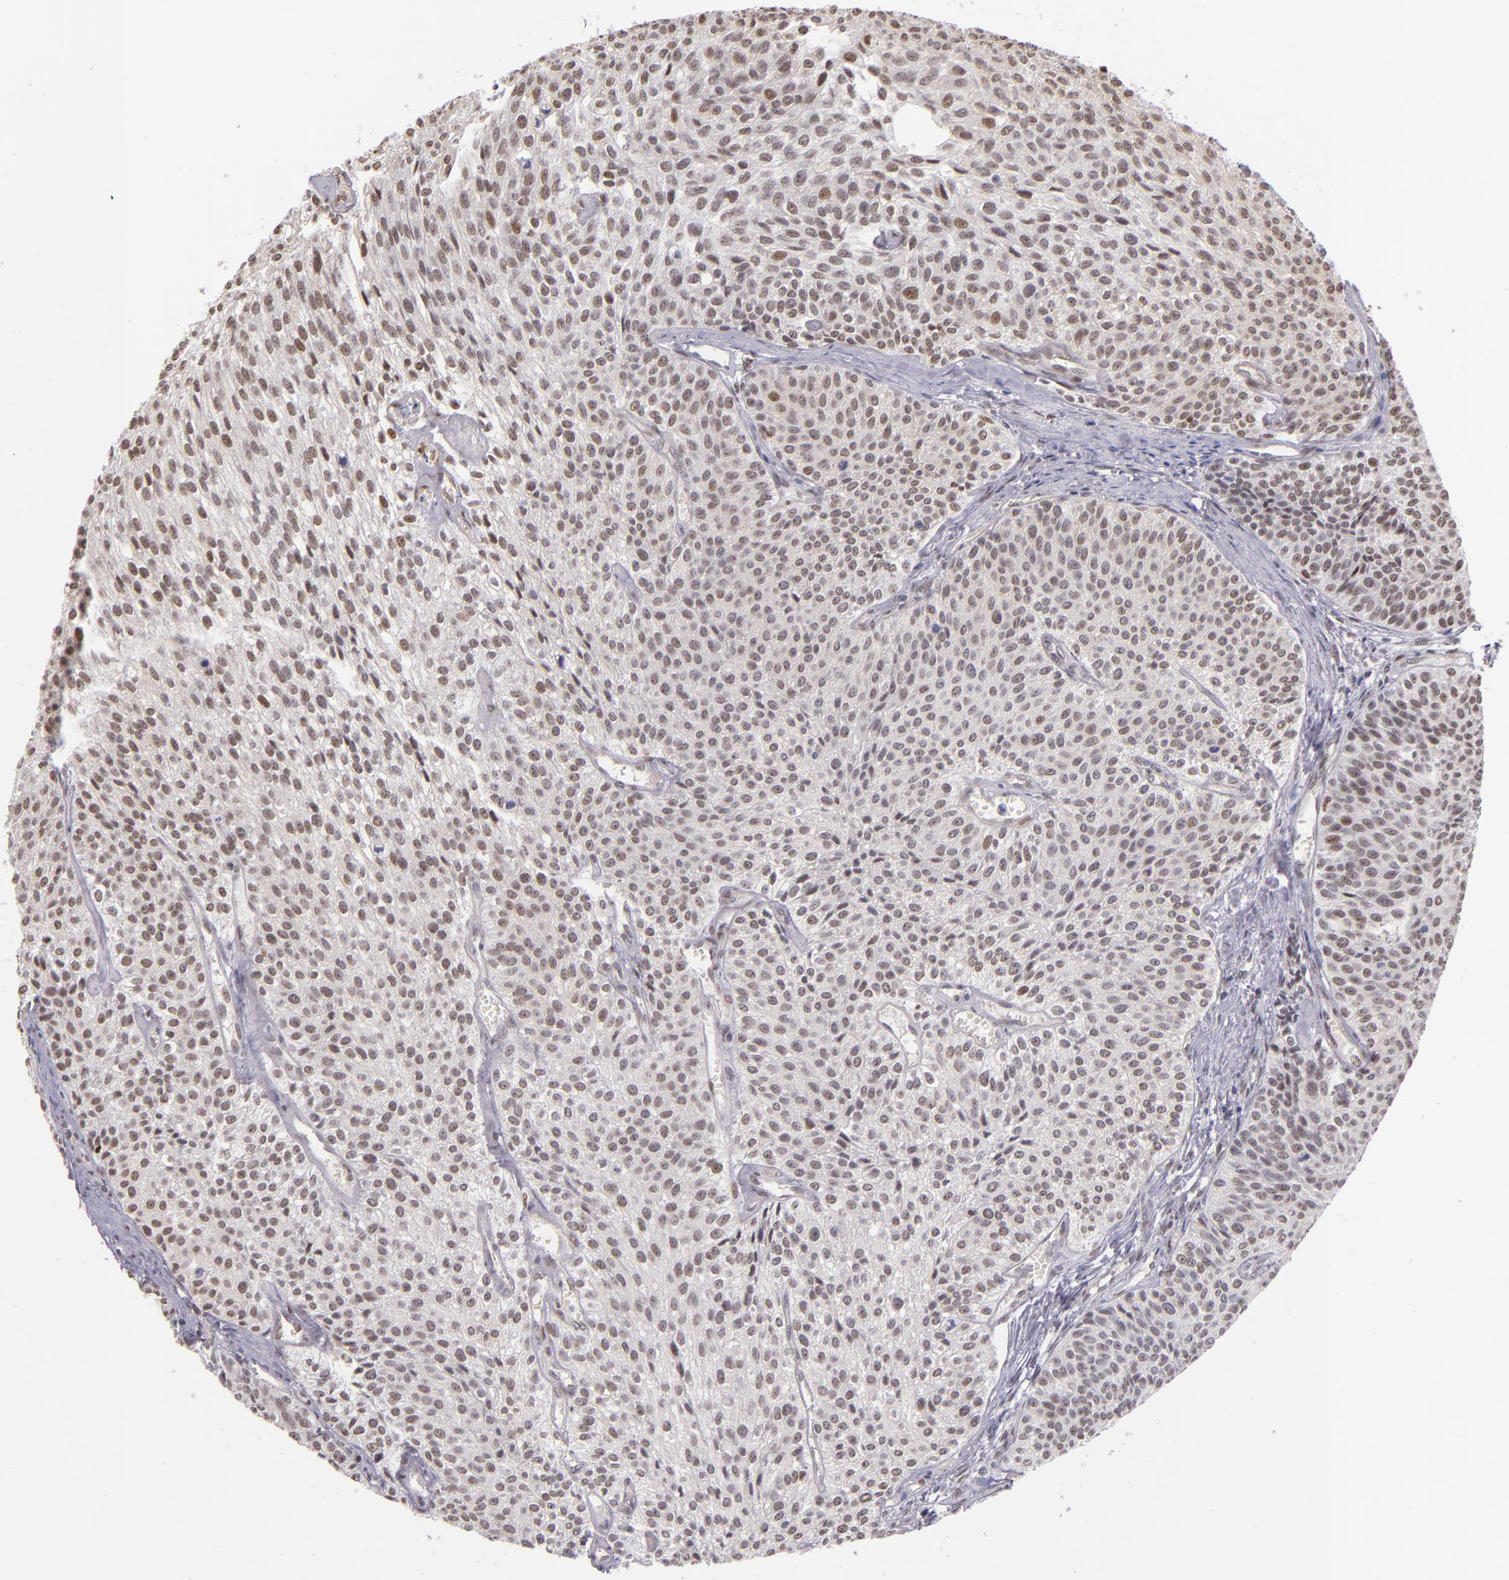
{"staining": {"intensity": "weak", "quantity": ">75%", "location": "nuclear"}, "tissue": "urothelial cancer", "cell_type": "Tumor cells", "image_type": "cancer", "snomed": [{"axis": "morphology", "description": "Urothelial carcinoma, Low grade"}, {"axis": "topography", "description": "Urinary bladder"}], "caption": "Human urothelial cancer stained for a protein (brown) demonstrates weak nuclear positive staining in about >75% of tumor cells.", "gene": "NCOR2", "patient": {"sex": "female", "age": 73}}